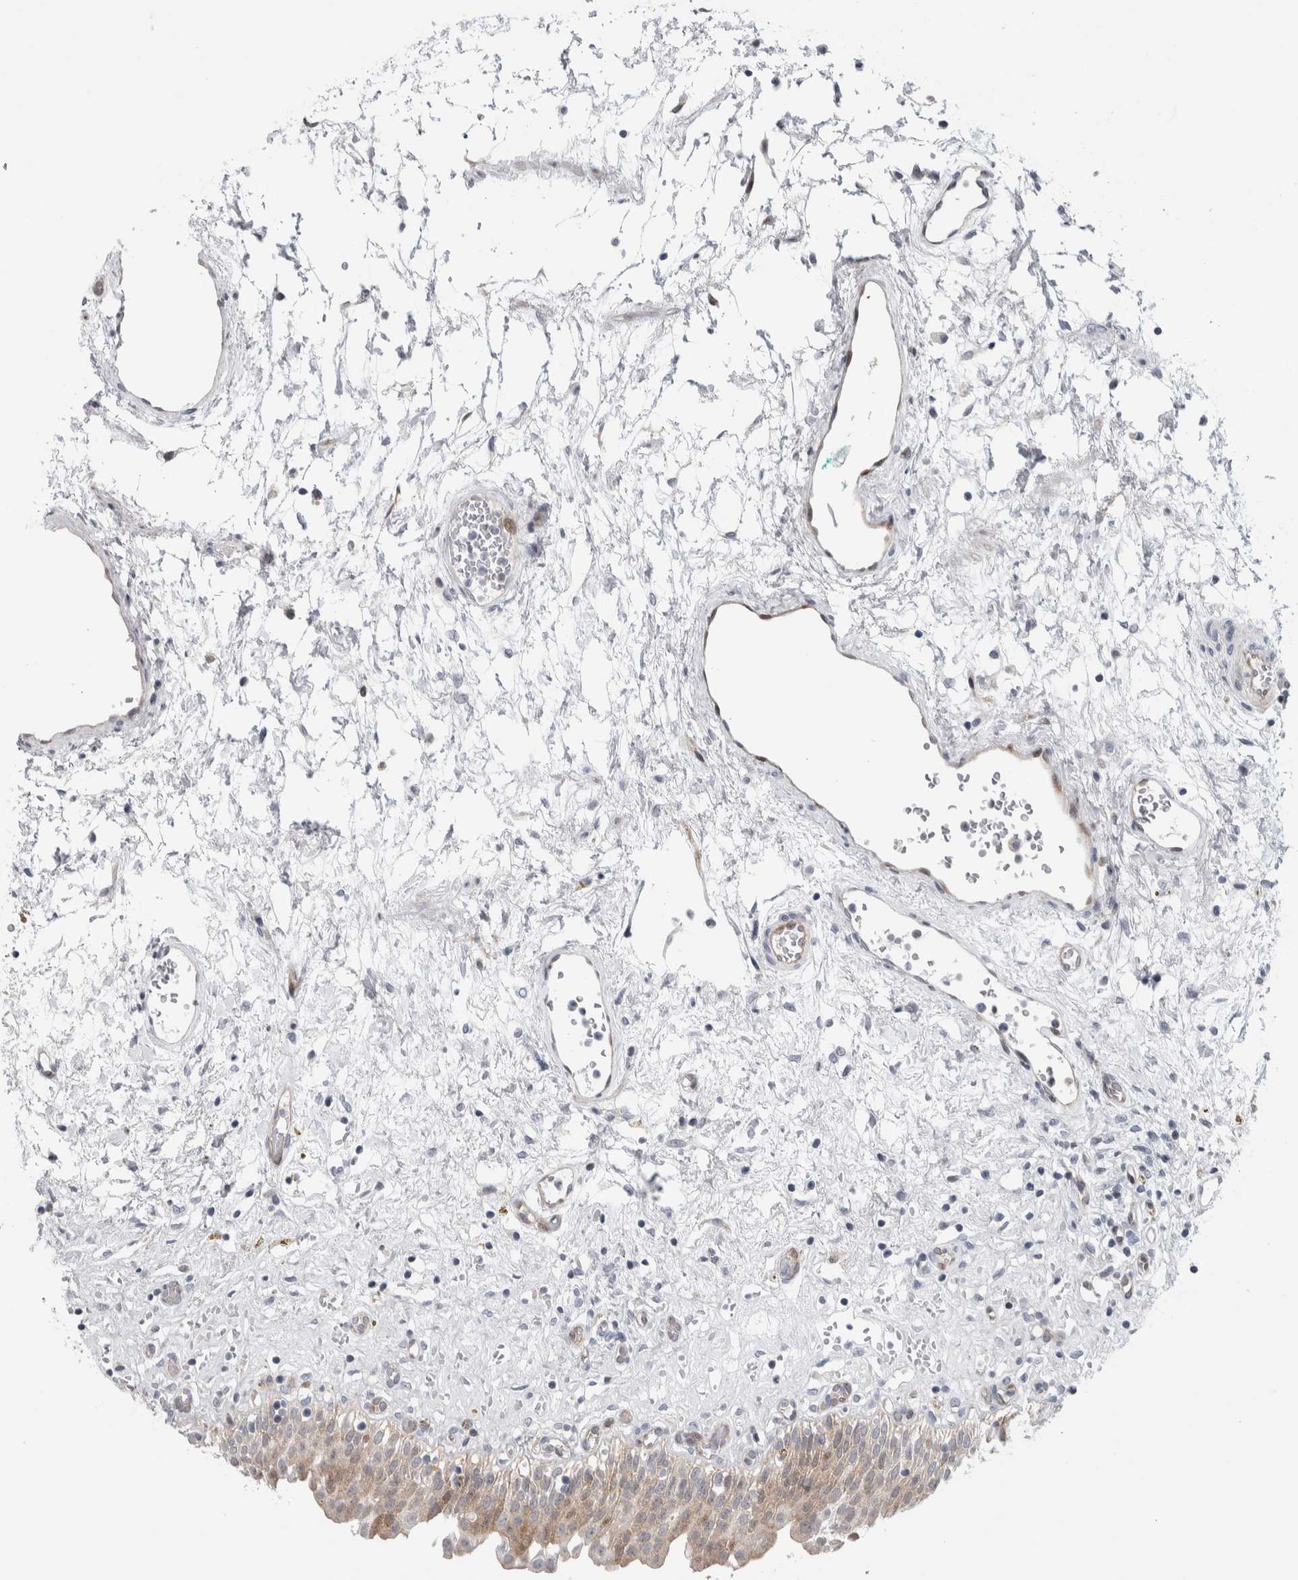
{"staining": {"intensity": "weak", "quantity": ">75%", "location": "cytoplasmic/membranous,nuclear"}, "tissue": "urinary bladder", "cell_type": "Urothelial cells", "image_type": "normal", "snomed": [{"axis": "morphology", "description": "Urothelial carcinoma, High grade"}, {"axis": "topography", "description": "Urinary bladder"}], "caption": "Protein analysis of normal urinary bladder displays weak cytoplasmic/membranous,nuclear staining in about >75% of urothelial cells.", "gene": "PTPA", "patient": {"sex": "male", "age": 46}}